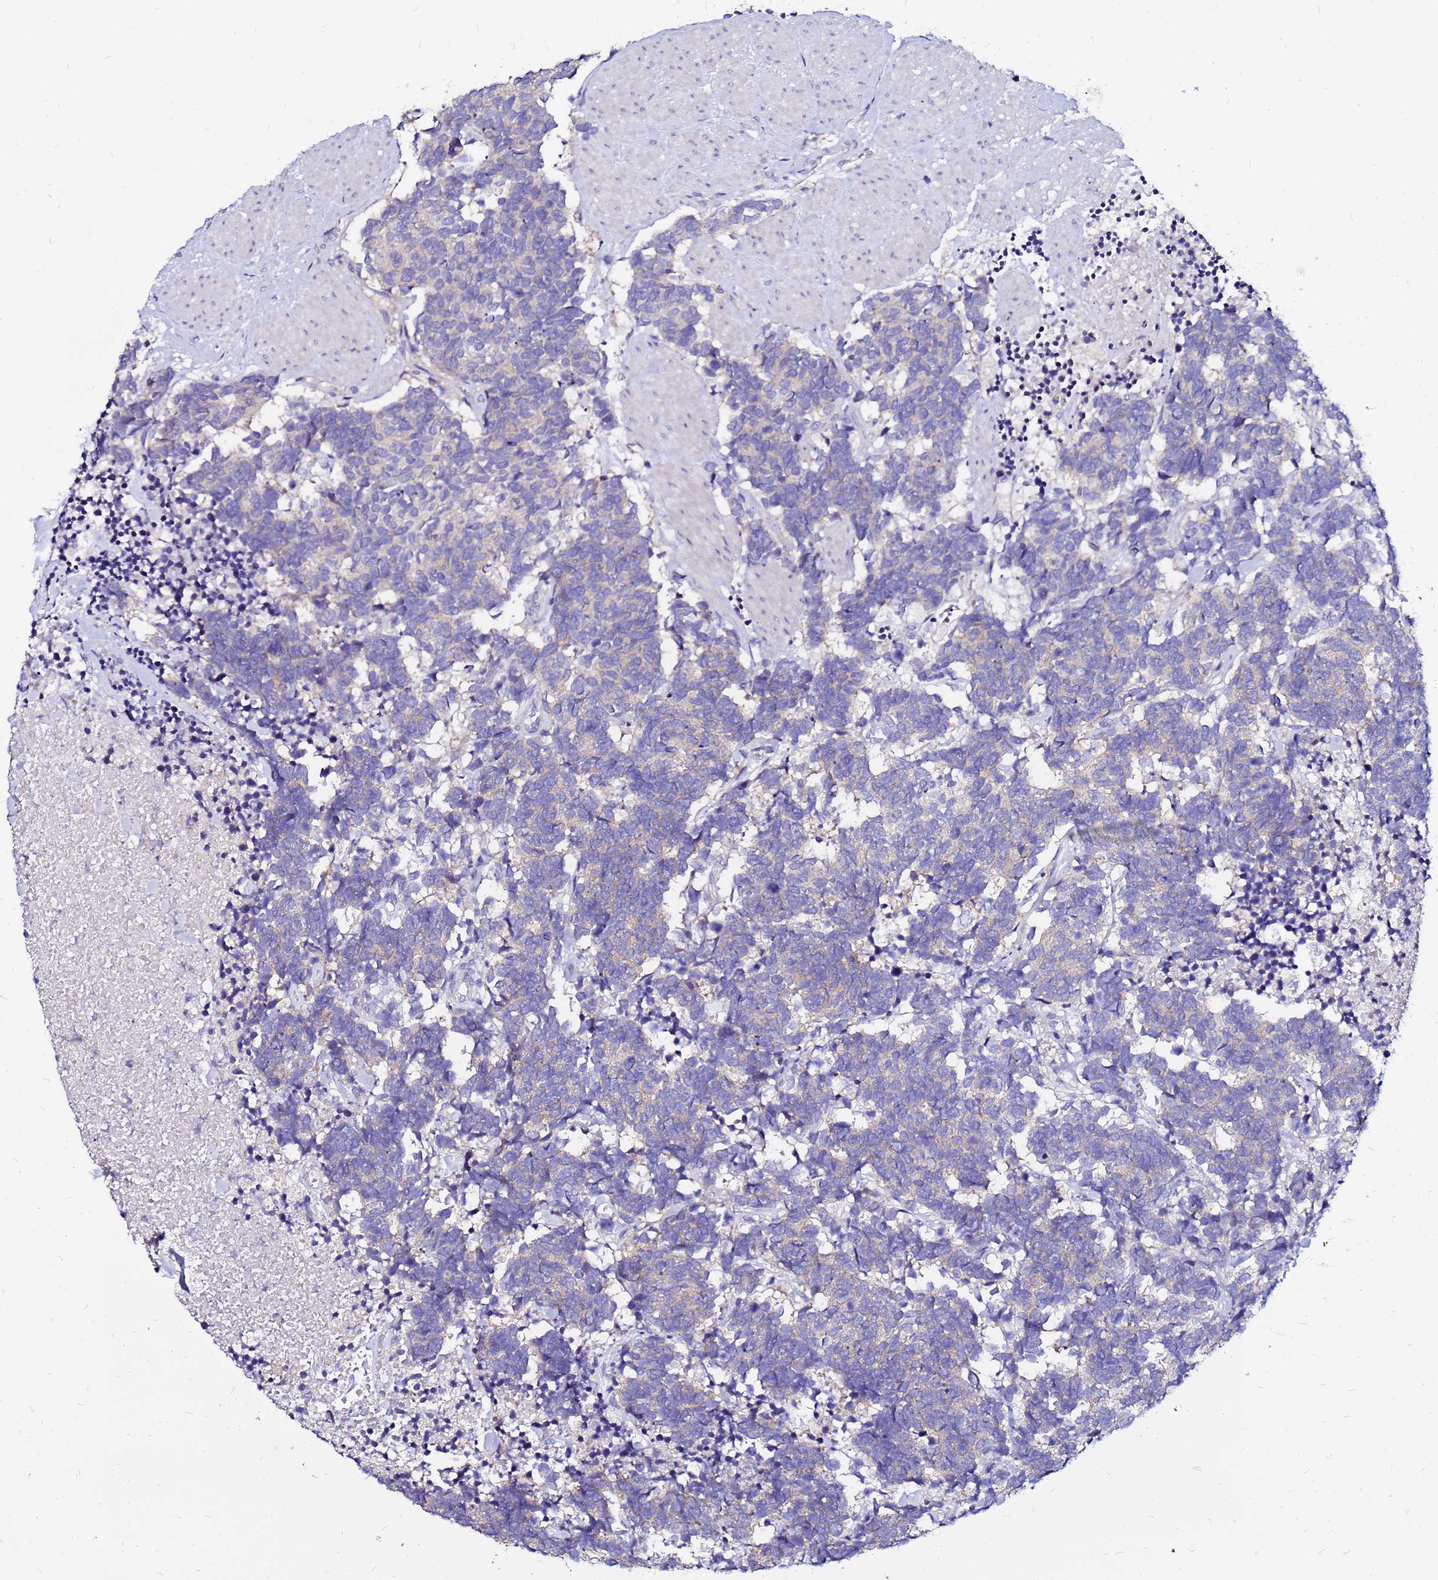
{"staining": {"intensity": "negative", "quantity": "none", "location": "none"}, "tissue": "carcinoid", "cell_type": "Tumor cells", "image_type": "cancer", "snomed": [{"axis": "morphology", "description": "Carcinoma, NOS"}, {"axis": "morphology", "description": "Carcinoid, malignant, NOS"}, {"axis": "topography", "description": "Prostate"}], "caption": "Immunohistochemical staining of human carcinoid exhibits no significant expression in tumor cells.", "gene": "ARHGEF5", "patient": {"sex": "male", "age": 57}}